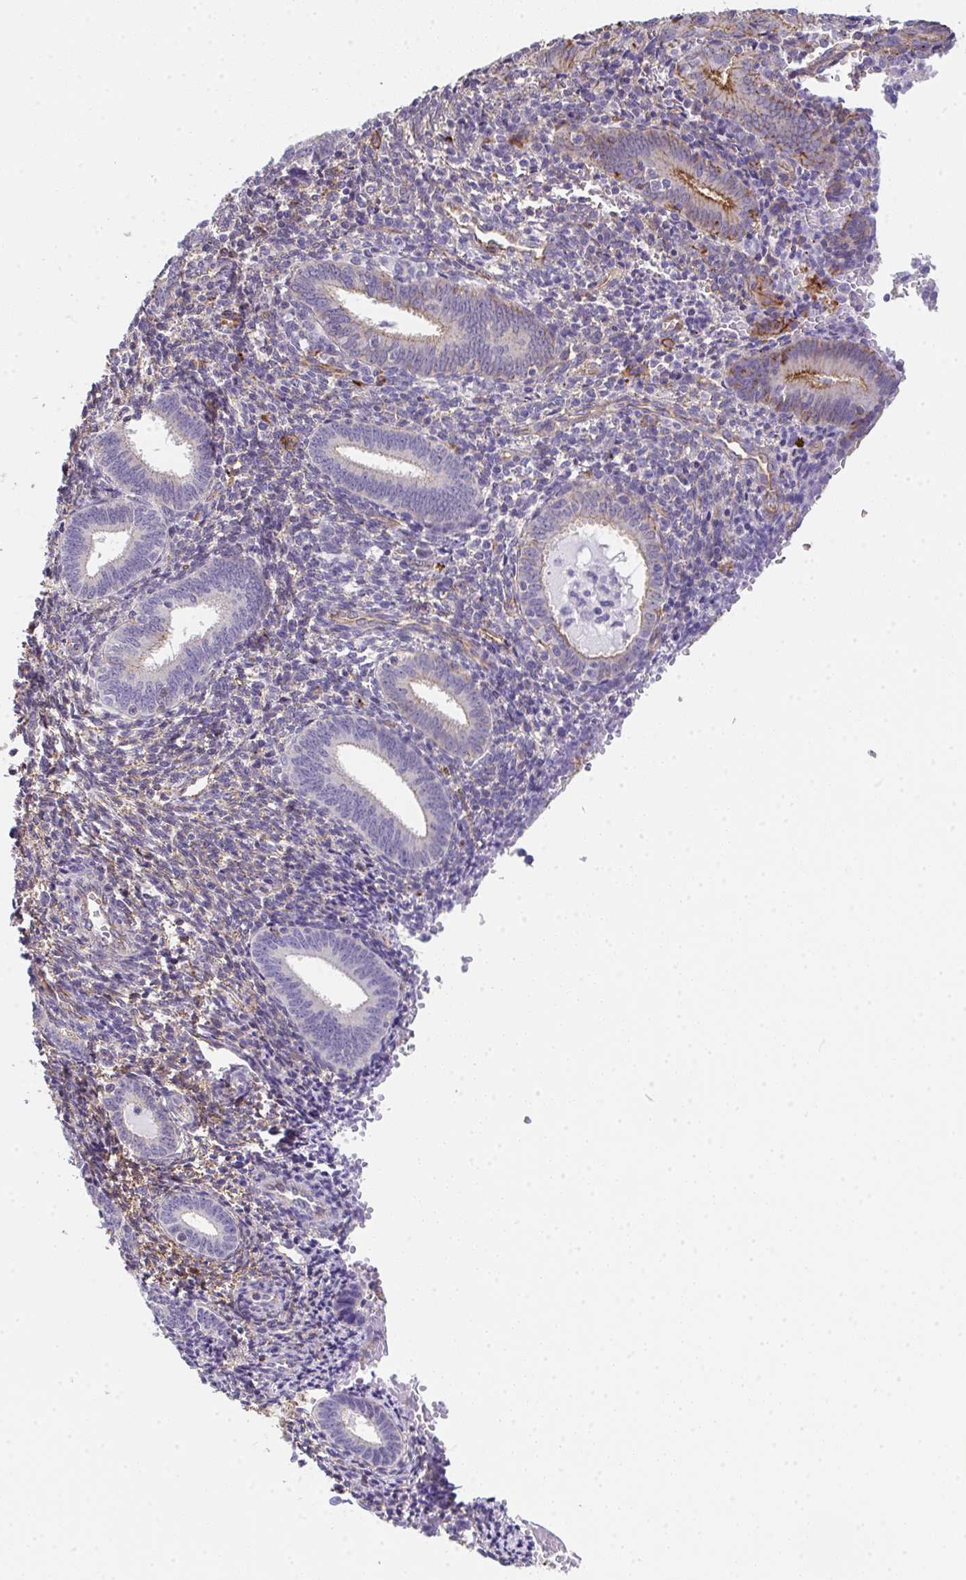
{"staining": {"intensity": "moderate", "quantity": "25%-75%", "location": "cytoplasmic/membranous"}, "tissue": "endometrium", "cell_type": "Cells in endometrial stroma", "image_type": "normal", "snomed": [{"axis": "morphology", "description": "Normal tissue, NOS"}, {"axis": "topography", "description": "Endometrium"}], "caption": "This is a histology image of immunohistochemistry staining of normal endometrium, which shows moderate positivity in the cytoplasmic/membranous of cells in endometrial stroma.", "gene": "DBN1", "patient": {"sex": "female", "age": 41}}